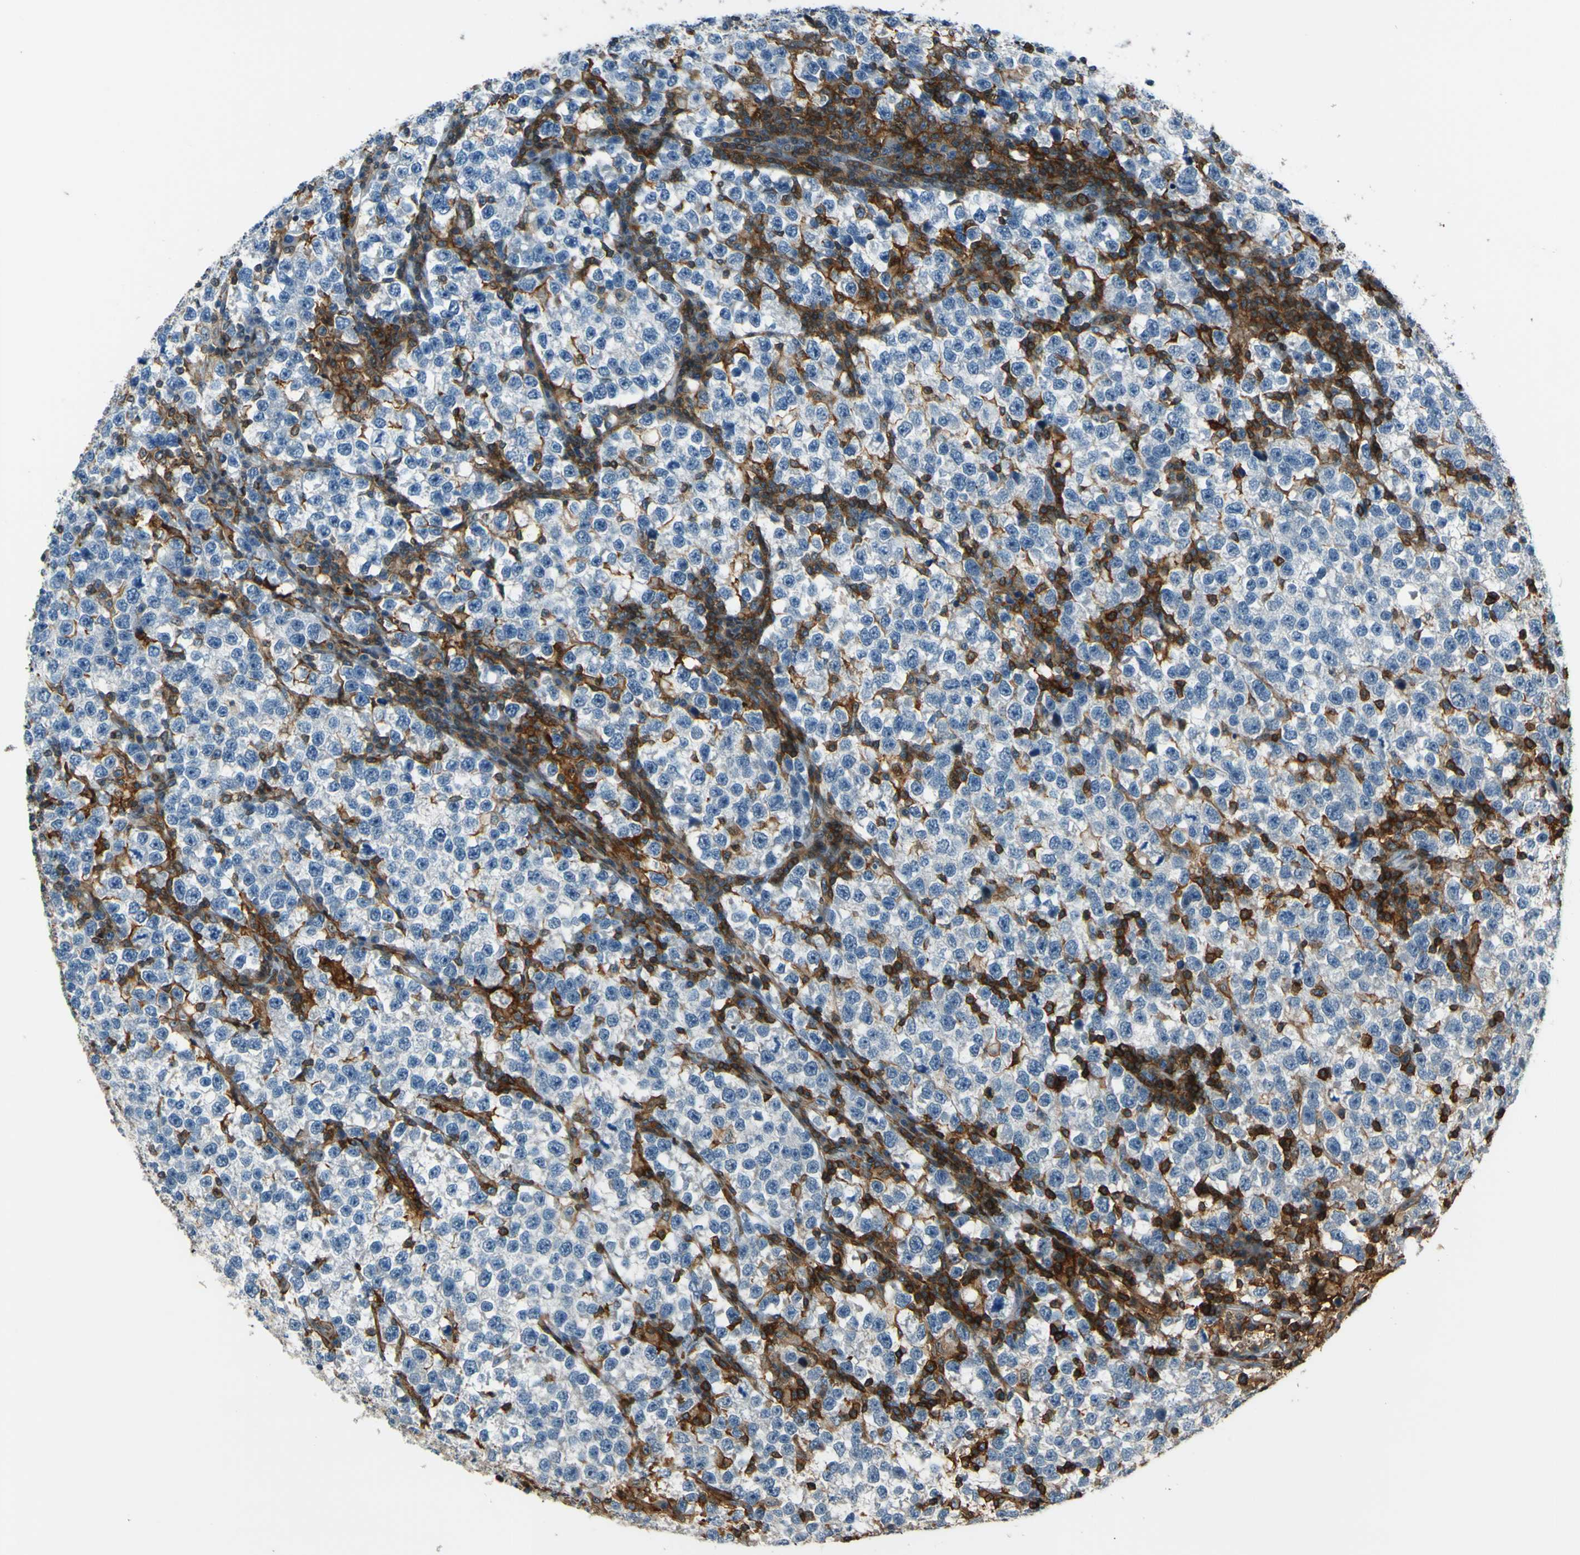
{"staining": {"intensity": "negative", "quantity": "none", "location": "none"}, "tissue": "testis cancer", "cell_type": "Tumor cells", "image_type": "cancer", "snomed": [{"axis": "morphology", "description": "Normal tissue, NOS"}, {"axis": "morphology", "description": "Seminoma, NOS"}, {"axis": "topography", "description": "Testis"}], "caption": "This is a micrograph of immunohistochemistry staining of testis cancer (seminoma), which shows no staining in tumor cells.", "gene": "PCDHB5", "patient": {"sex": "male", "age": 43}}